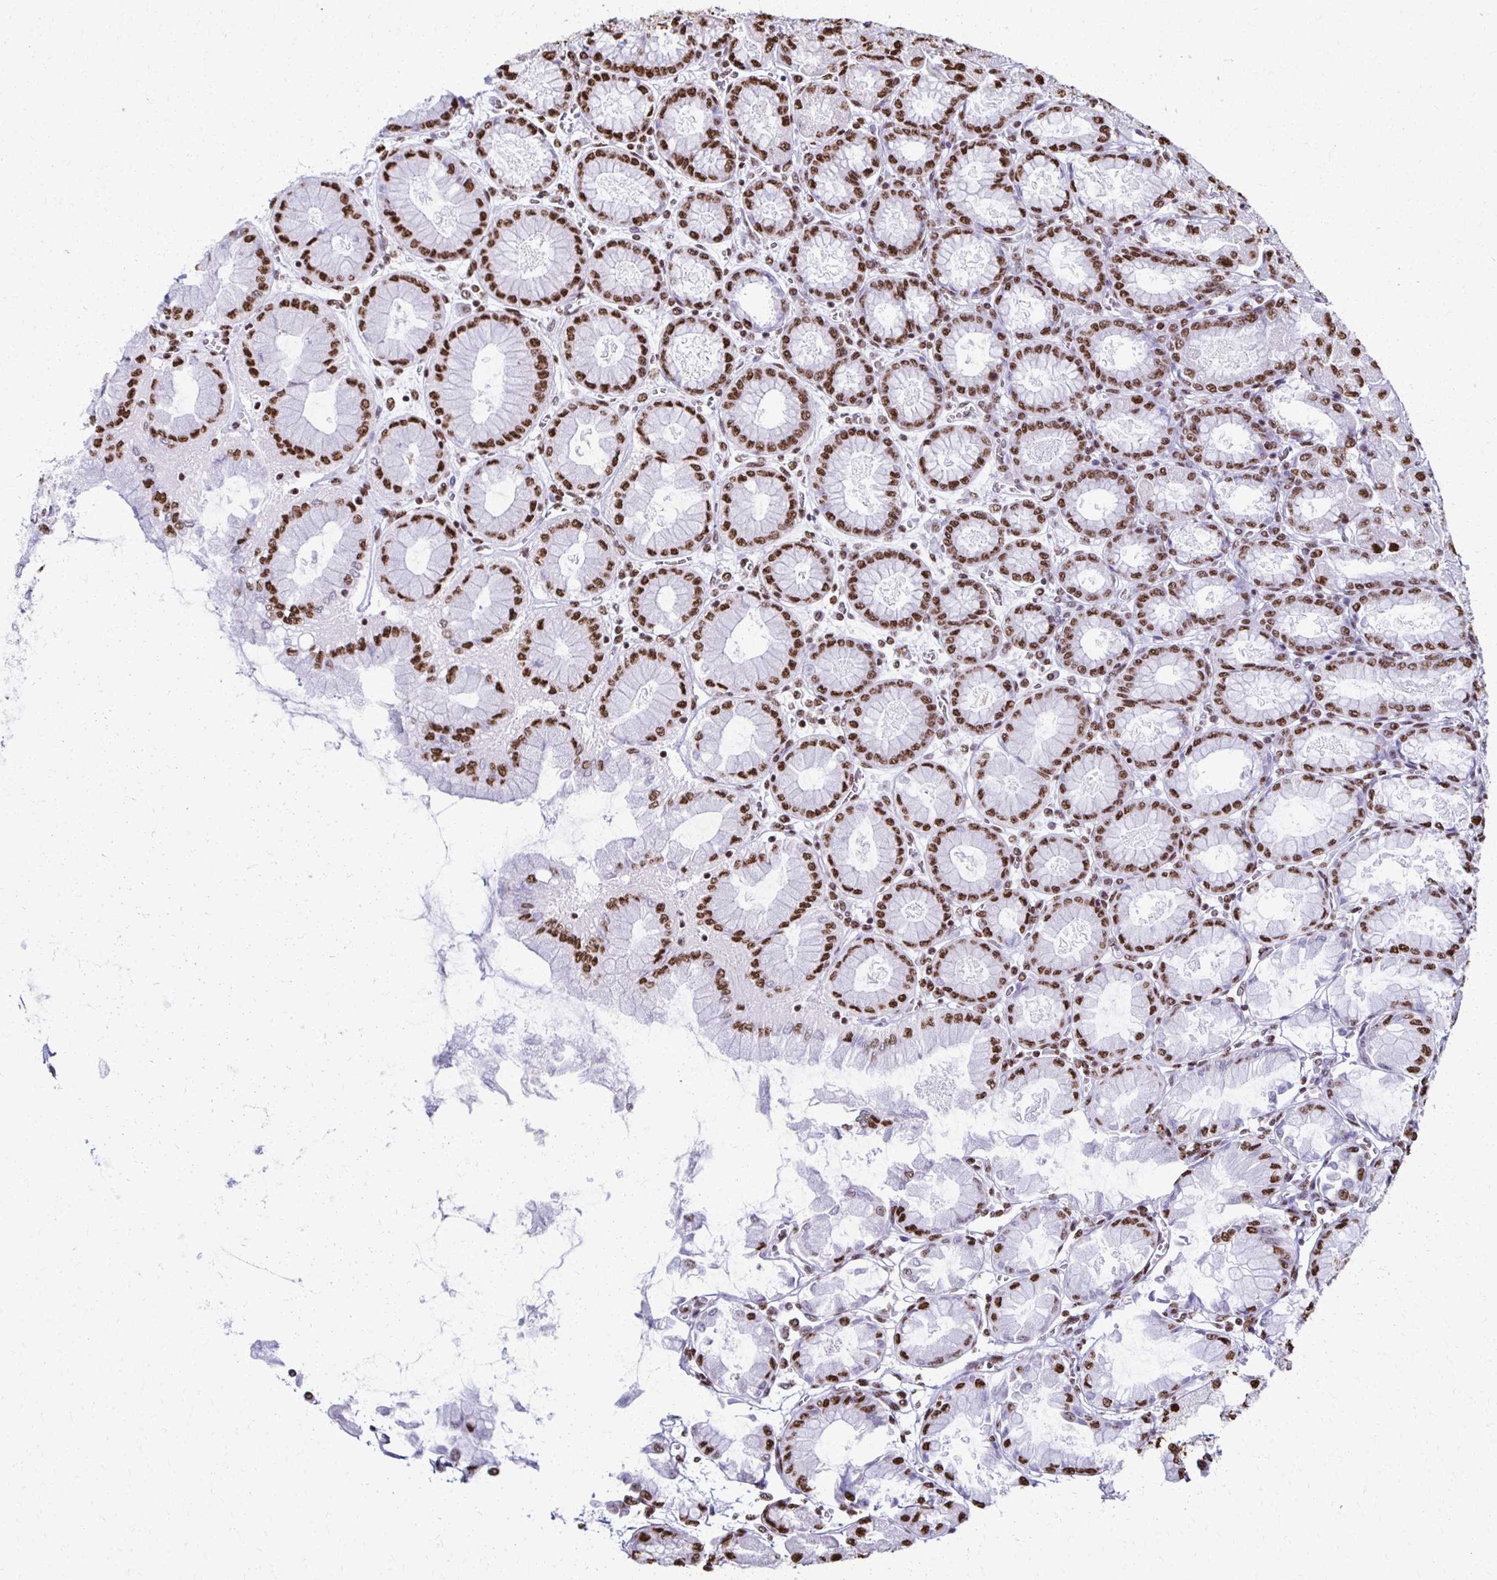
{"staining": {"intensity": "strong", "quantity": ">75%", "location": "nuclear"}, "tissue": "stomach", "cell_type": "Glandular cells", "image_type": "normal", "snomed": [{"axis": "morphology", "description": "Normal tissue, NOS"}, {"axis": "topography", "description": "Stomach, upper"}], "caption": "DAB immunohistochemical staining of normal stomach reveals strong nuclear protein positivity in approximately >75% of glandular cells. (DAB (3,3'-diaminobenzidine) IHC, brown staining for protein, blue staining for nuclei).", "gene": "NONO", "patient": {"sex": "female", "age": 56}}